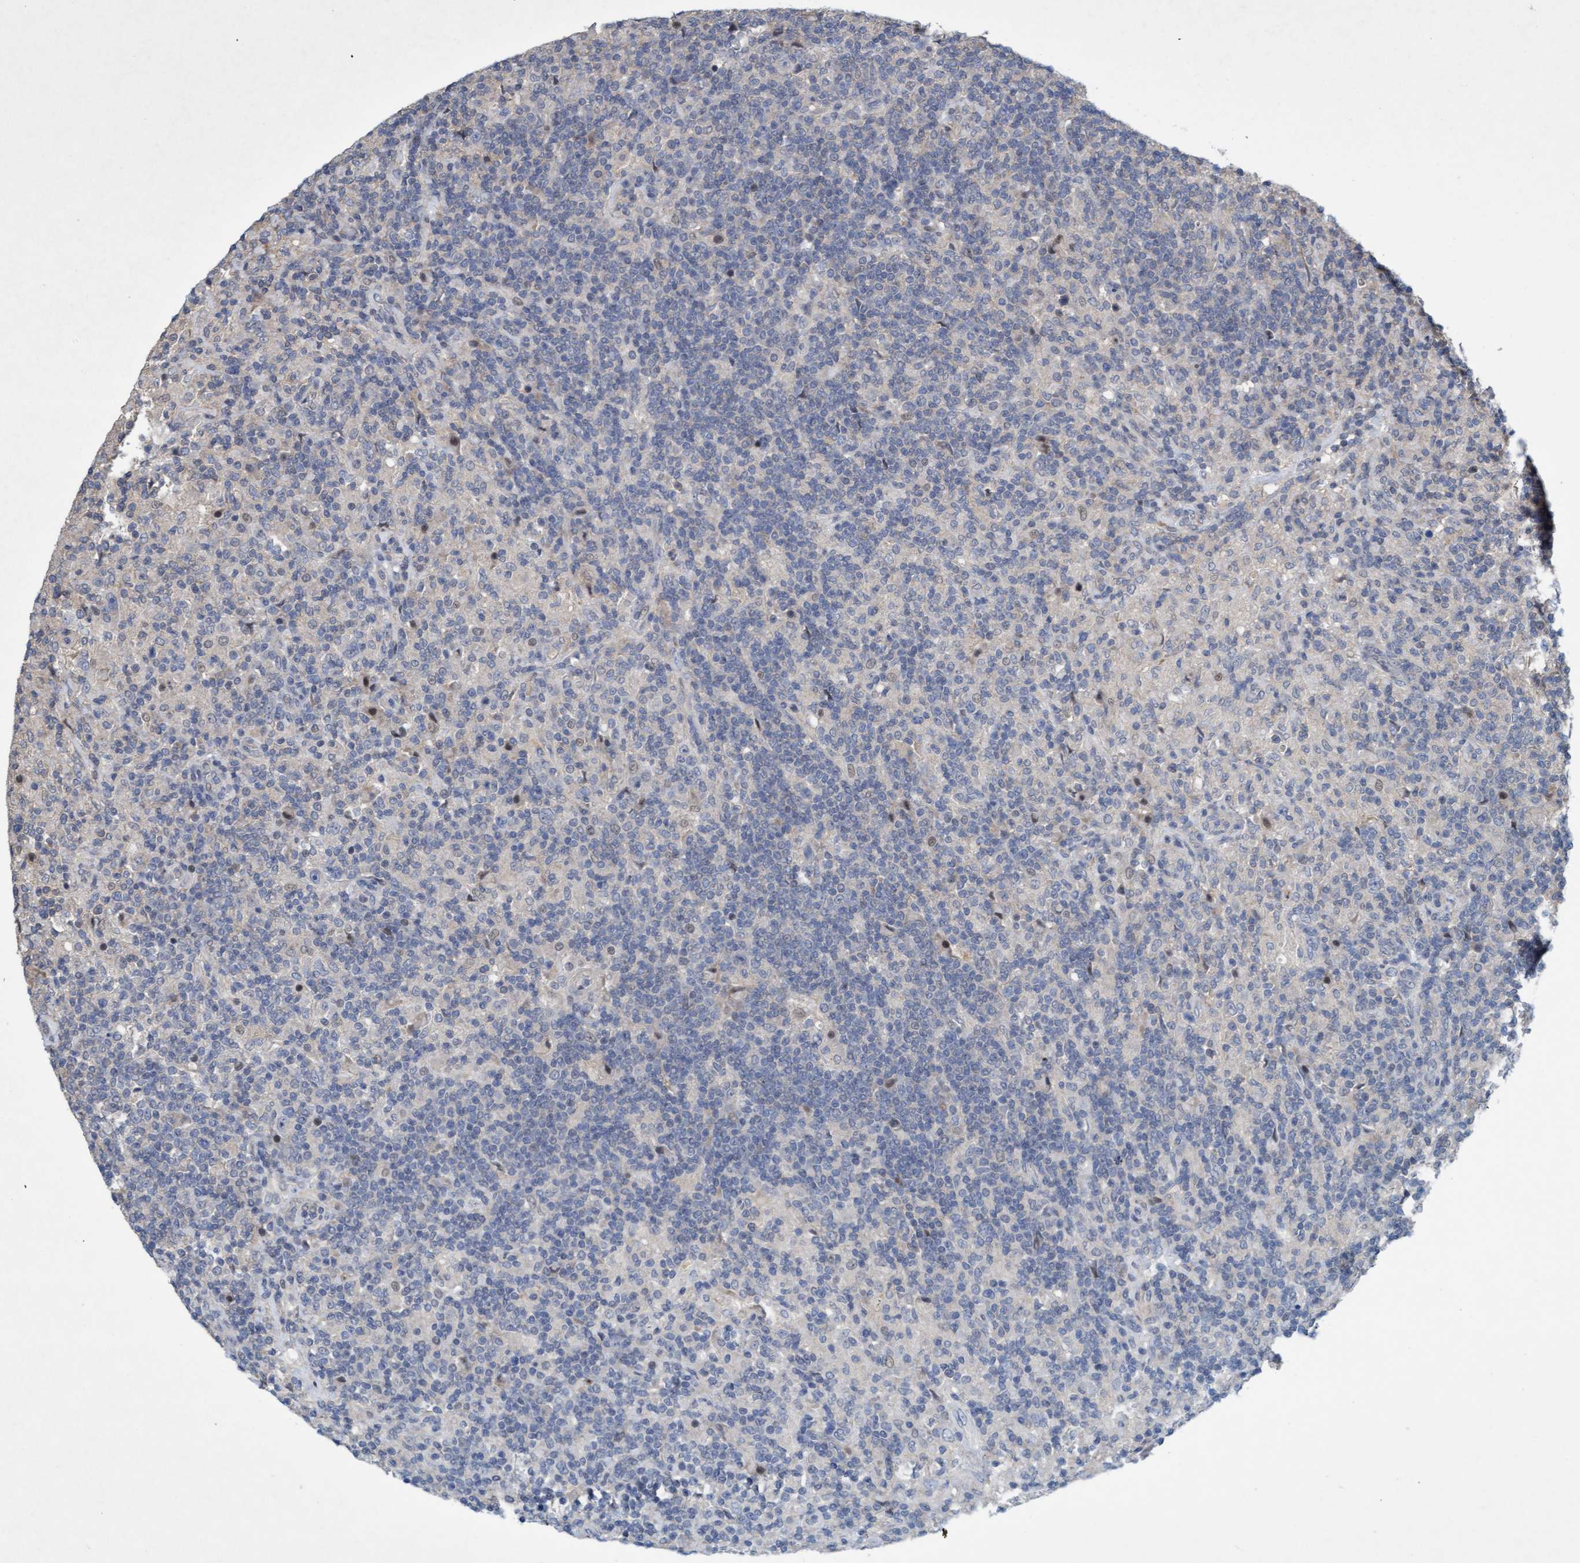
{"staining": {"intensity": "weak", "quantity": "<25%", "location": "nuclear"}, "tissue": "lymphoma", "cell_type": "Tumor cells", "image_type": "cancer", "snomed": [{"axis": "morphology", "description": "Hodgkin's disease, NOS"}, {"axis": "topography", "description": "Lymph node"}], "caption": "An immunohistochemistry histopathology image of Hodgkin's disease is shown. There is no staining in tumor cells of Hodgkin's disease.", "gene": "ZNF677", "patient": {"sex": "male", "age": 70}}